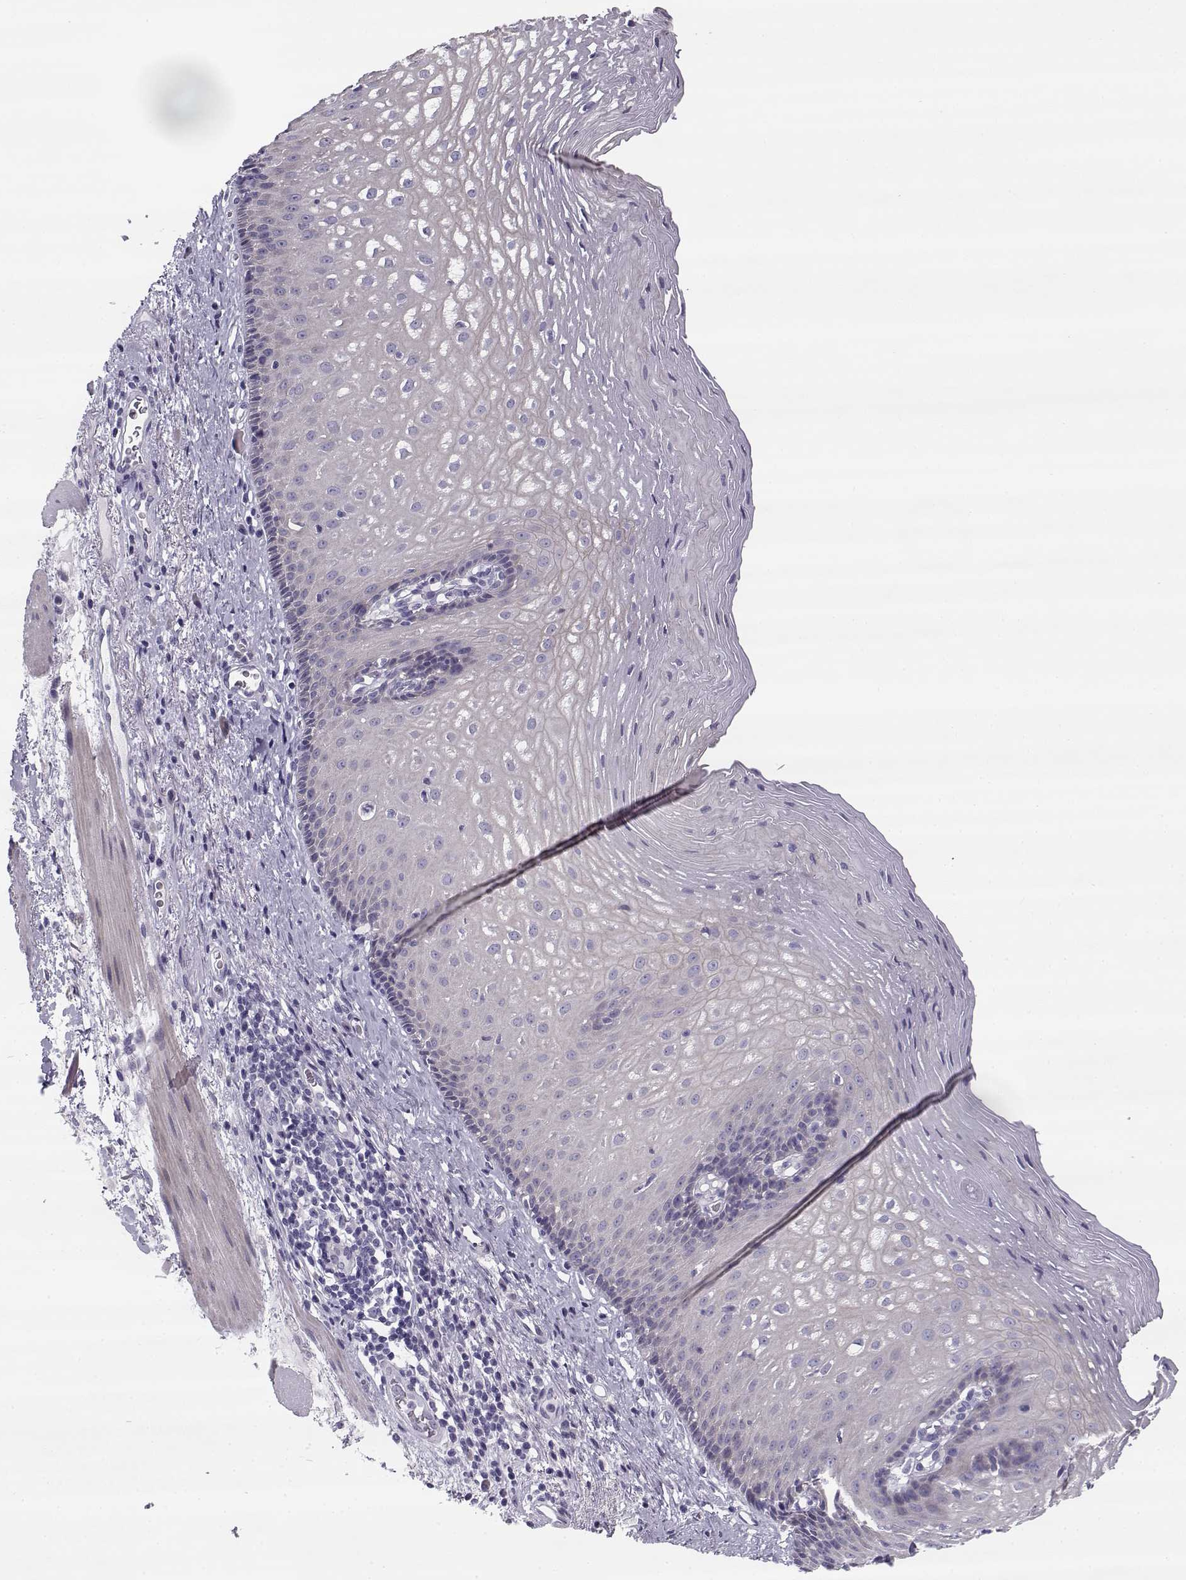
{"staining": {"intensity": "negative", "quantity": "none", "location": "none"}, "tissue": "esophagus", "cell_type": "Squamous epithelial cells", "image_type": "normal", "snomed": [{"axis": "morphology", "description": "Normal tissue, NOS"}, {"axis": "topography", "description": "Esophagus"}], "caption": "IHC photomicrograph of unremarkable human esophagus stained for a protein (brown), which displays no staining in squamous epithelial cells. (Stains: DAB (3,3'-diaminobenzidine) IHC with hematoxylin counter stain, Microscopy: brightfield microscopy at high magnification).", "gene": "CREB3L3", "patient": {"sex": "male", "age": 76}}